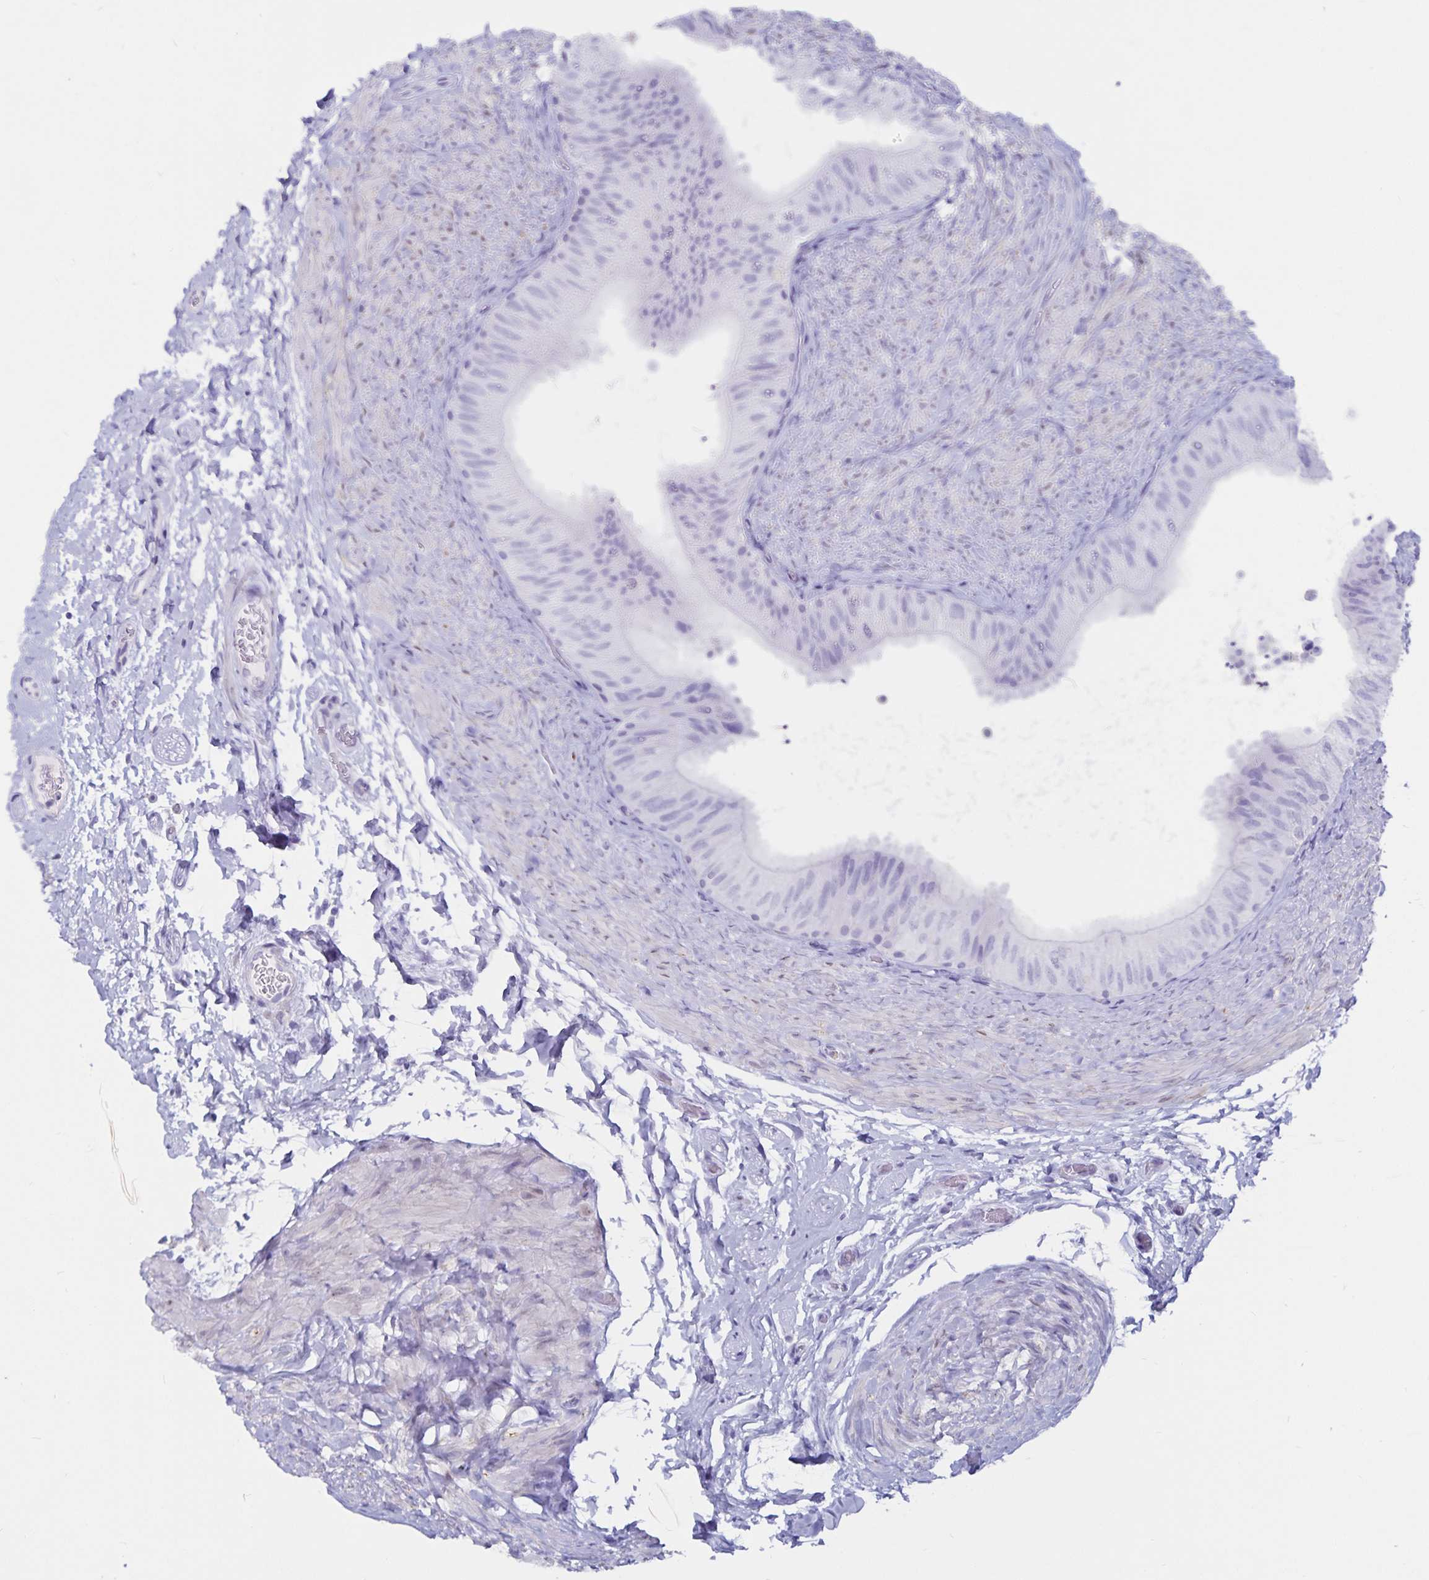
{"staining": {"intensity": "negative", "quantity": "none", "location": "none"}, "tissue": "epididymis", "cell_type": "Glandular cells", "image_type": "normal", "snomed": [{"axis": "morphology", "description": "Normal tissue, NOS"}, {"axis": "topography", "description": "Epididymis, spermatic cord, NOS"}, {"axis": "topography", "description": "Epididymis"}], "caption": "Epididymis was stained to show a protein in brown. There is no significant positivity in glandular cells. (Brightfield microscopy of DAB (3,3'-diaminobenzidine) IHC at high magnification).", "gene": "GPR137", "patient": {"sex": "male", "age": 31}}